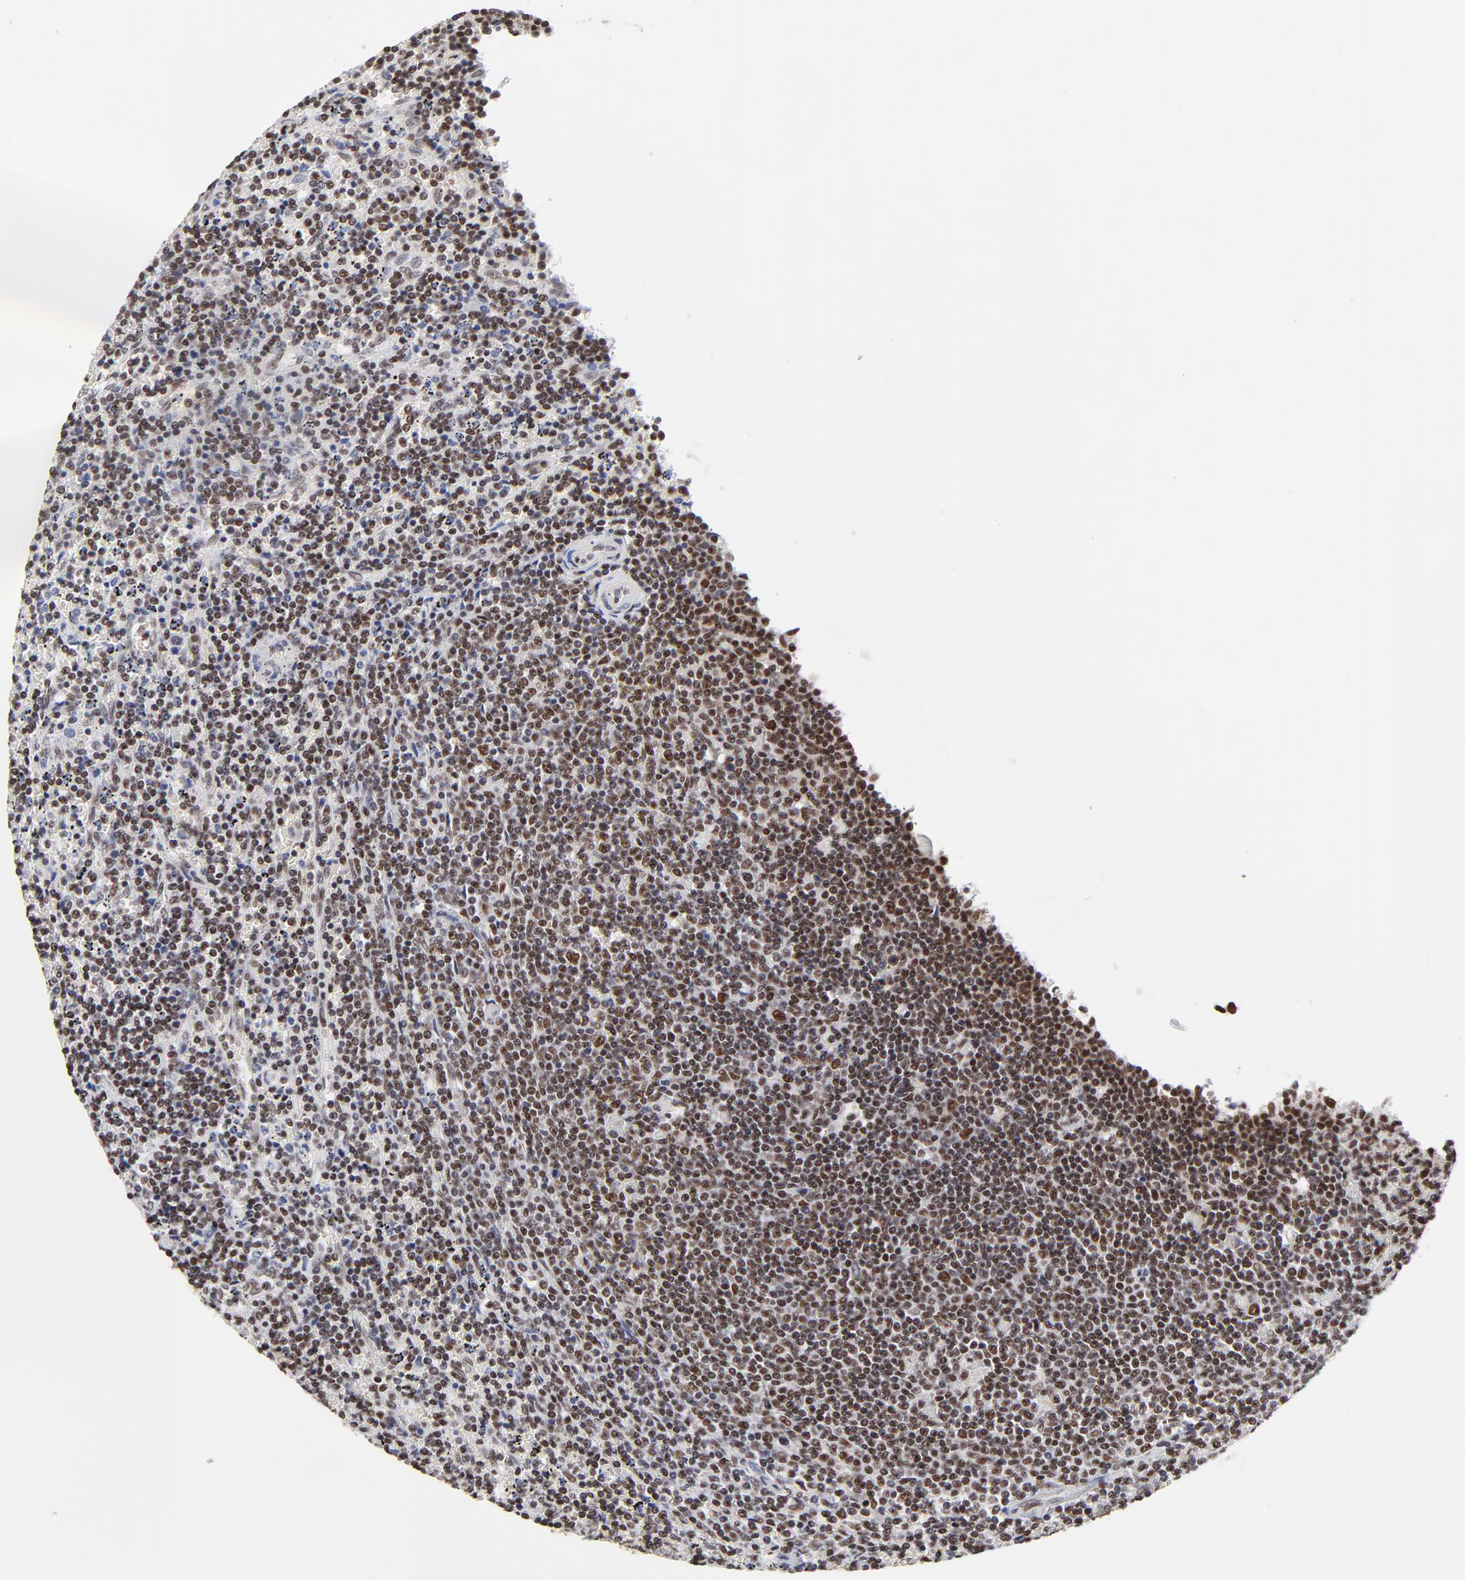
{"staining": {"intensity": "strong", "quantity": ">75%", "location": "nuclear"}, "tissue": "lymphoma", "cell_type": "Tumor cells", "image_type": "cancer", "snomed": [{"axis": "morphology", "description": "Malignant lymphoma, non-Hodgkin's type, Low grade"}, {"axis": "topography", "description": "Spleen"}], "caption": "Immunohistochemical staining of low-grade malignant lymphoma, non-Hodgkin's type shows strong nuclear protein positivity in approximately >75% of tumor cells.", "gene": "ZMYM3", "patient": {"sex": "female", "age": 50}}